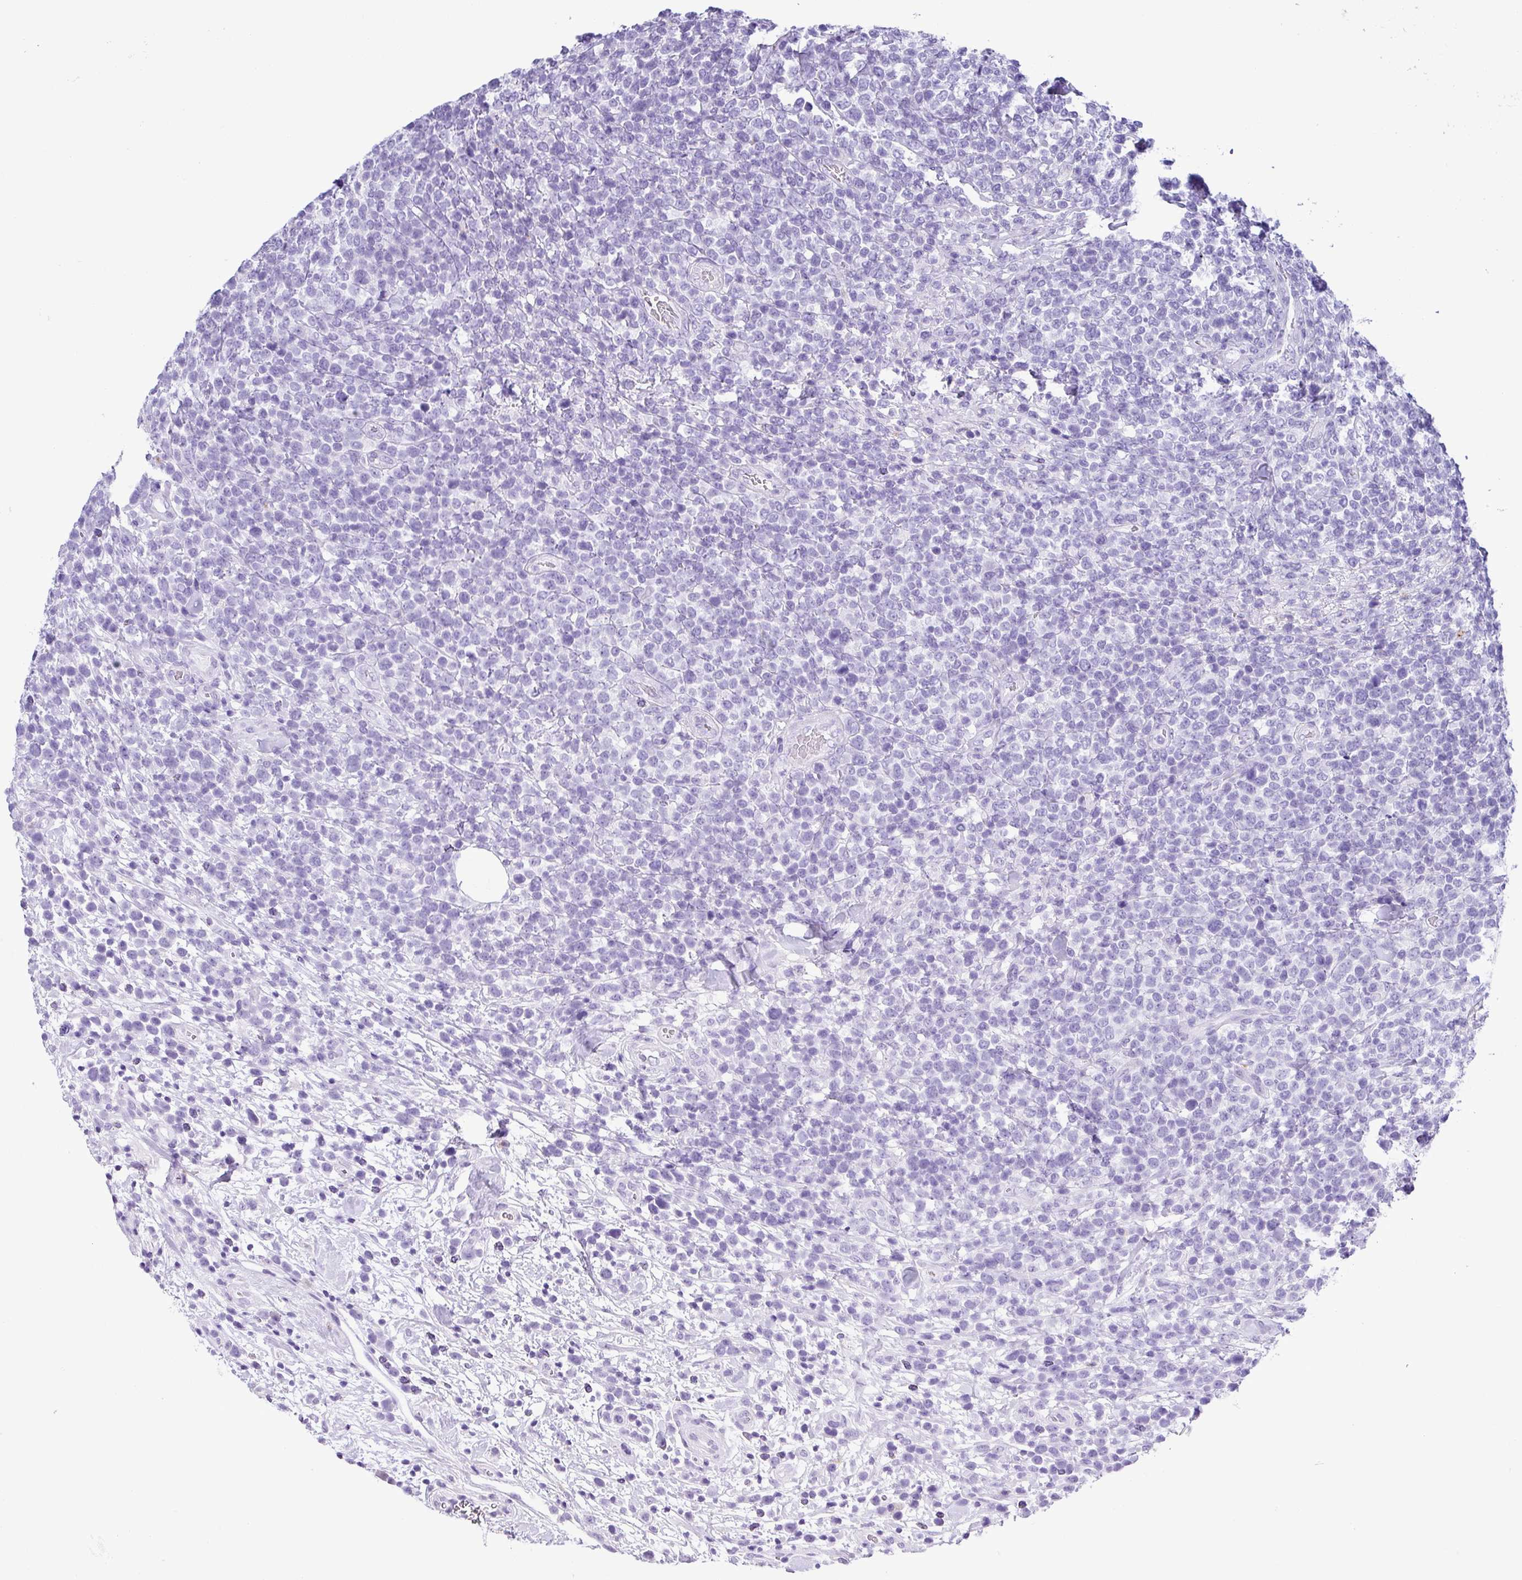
{"staining": {"intensity": "negative", "quantity": "none", "location": "none"}, "tissue": "lymphoma", "cell_type": "Tumor cells", "image_type": "cancer", "snomed": [{"axis": "morphology", "description": "Malignant lymphoma, non-Hodgkin's type, High grade"}, {"axis": "topography", "description": "Soft tissue"}], "caption": "Tumor cells show no significant expression in malignant lymphoma, non-Hodgkin's type (high-grade).", "gene": "ZG16", "patient": {"sex": "female", "age": 56}}